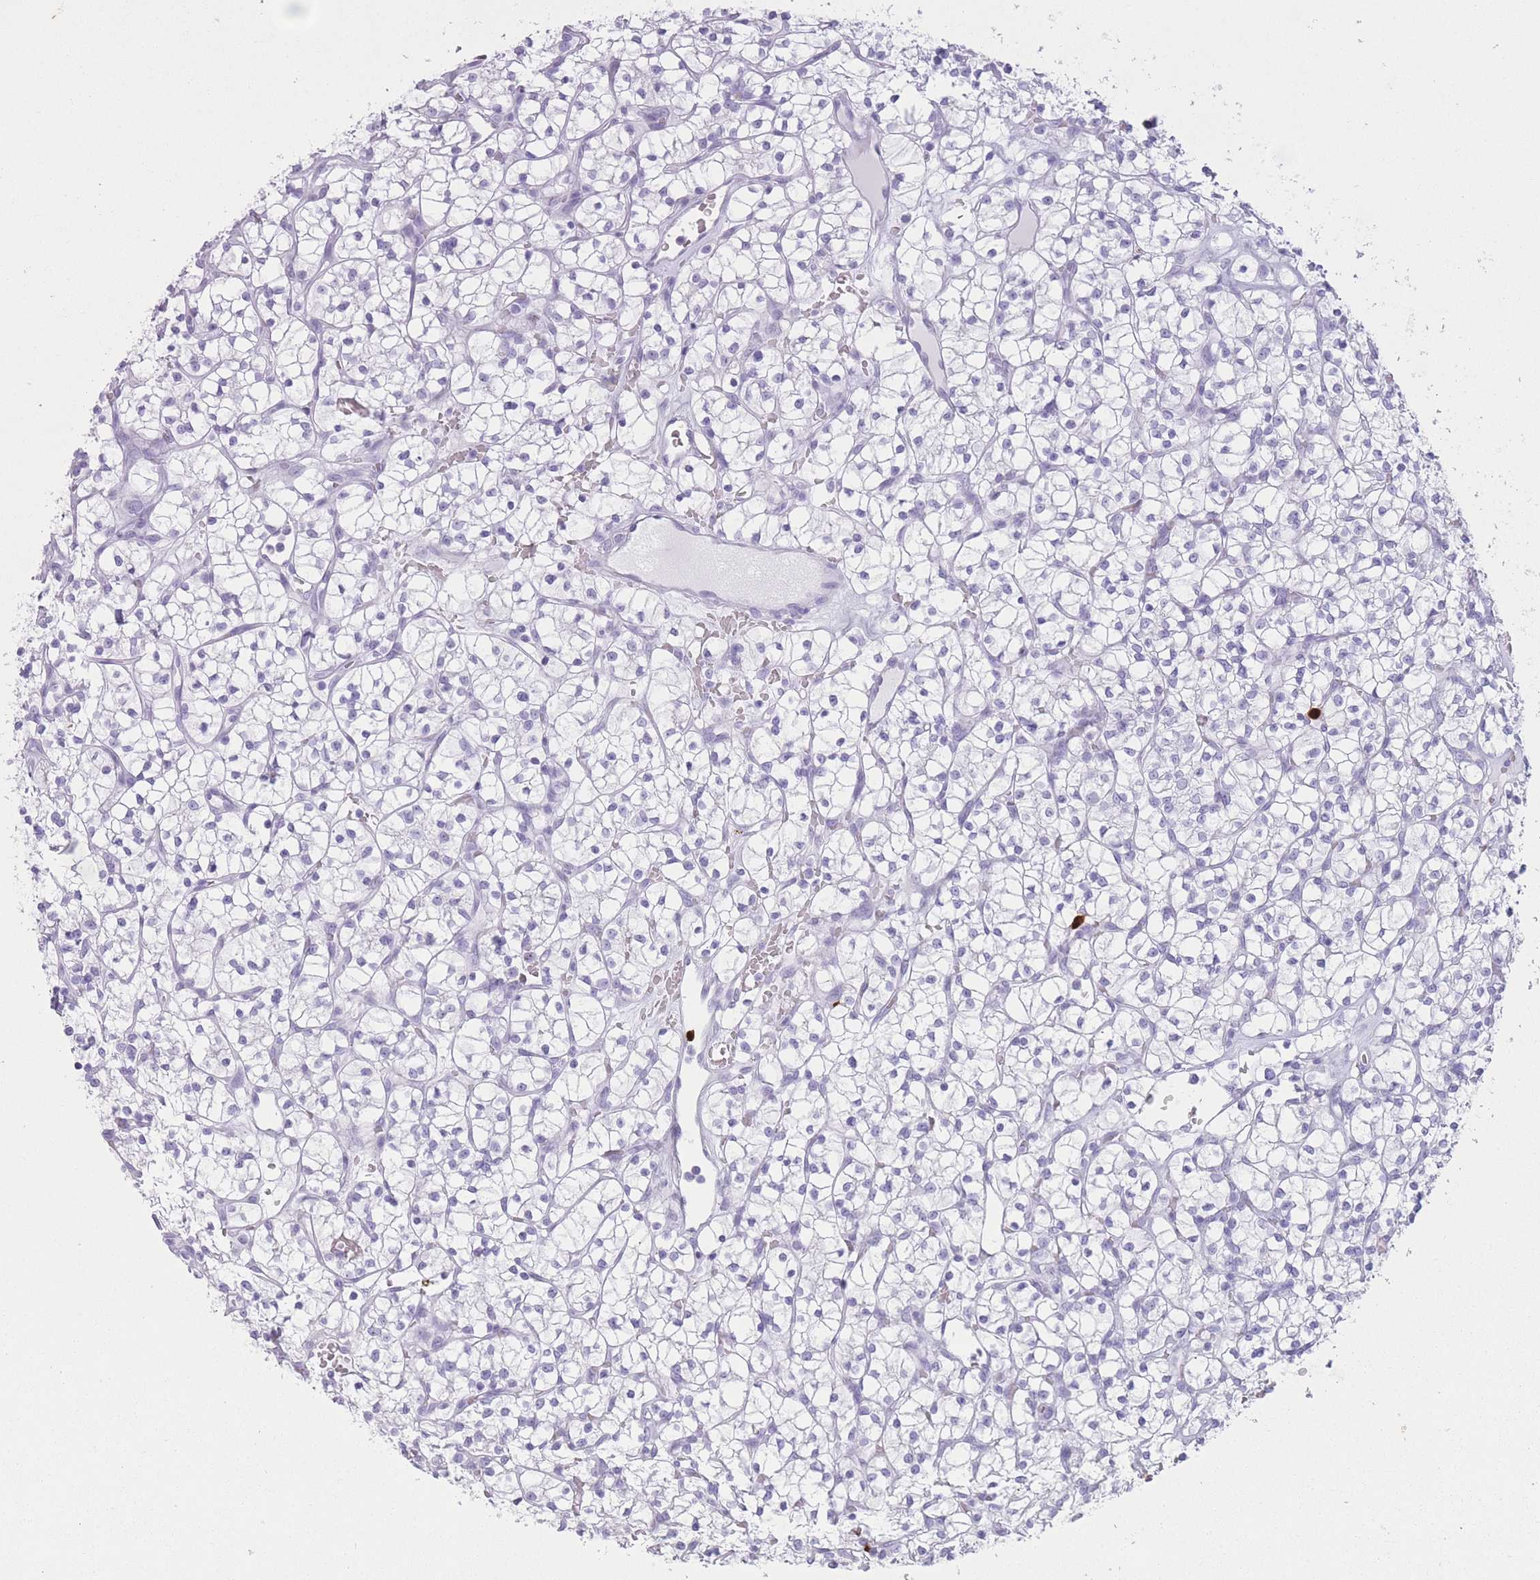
{"staining": {"intensity": "negative", "quantity": "none", "location": "none"}, "tissue": "renal cancer", "cell_type": "Tumor cells", "image_type": "cancer", "snomed": [{"axis": "morphology", "description": "Adenocarcinoma, NOS"}, {"axis": "topography", "description": "Kidney"}], "caption": "Image shows no protein positivity in tumor cells of renal cancer (adenocarcinoma) tissue.", "gene": "OR4F21", "patient": {"sex": "female", "age": 64}}